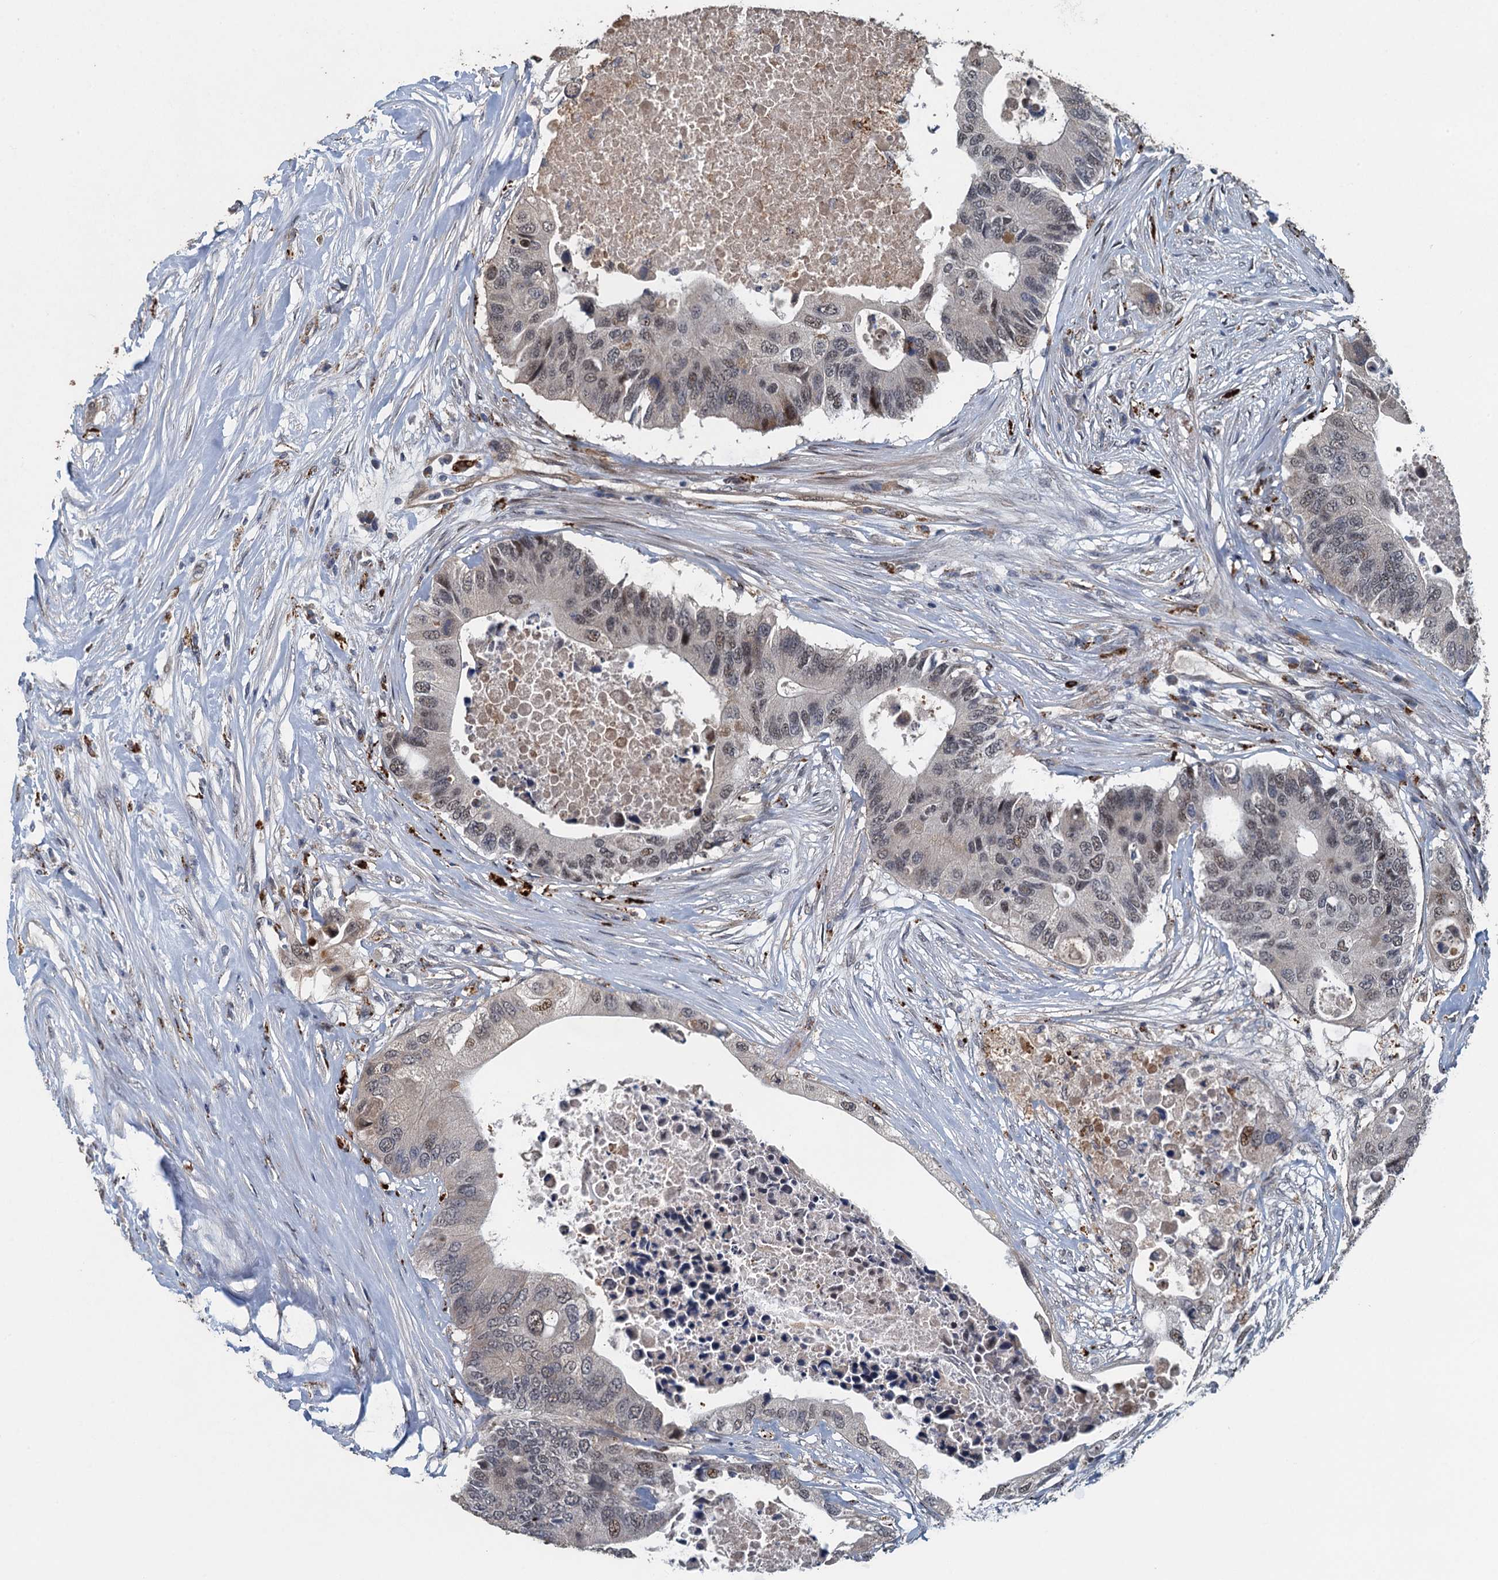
{"staining": {"intensity": "weak", "quantity": "<25%", "location": "nuclear"}, "tissue": "colorectal cancer", "cell_type": "Tumor cells", "image_type": "cancer", "snomed": [{"axis": "morphology", "description": "Adenocarcinoma, NOS"}, {"axis": "topography", "description": "Colon"}], "caption": "DAB immunohistochemical staining of human colorectal cancer (adenocarcinoma) reveals no significant positivity in tumor cells.", "gene": "AGRN", "patient": {"sex": "male", "age": 71}}